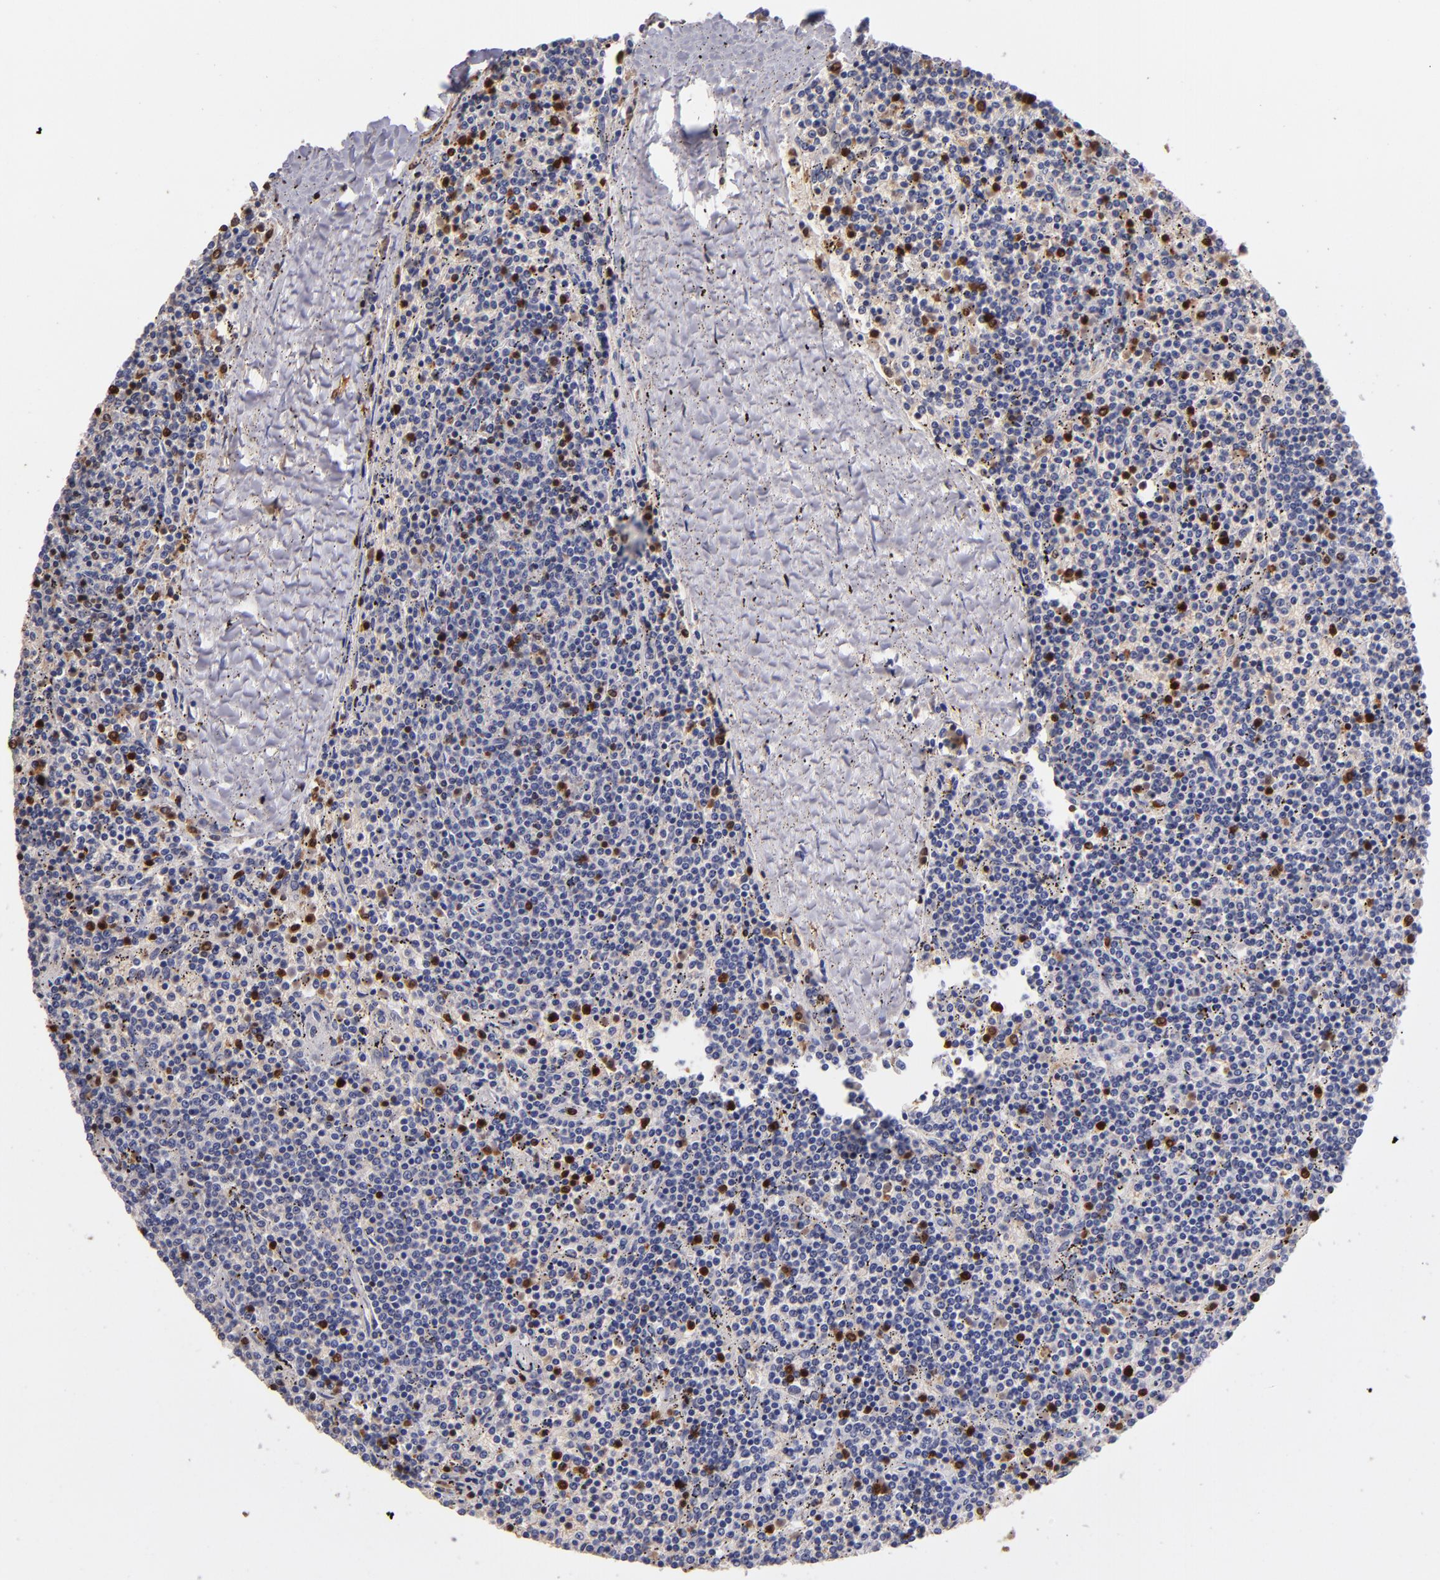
{"staining": {"intensity": "negative", "quantity": "none", "location": "none"}, "tissue": "lymphoma", "cell_type": "Tumor cells", "image_type": "cancer", "snomed": [{"axis": "morphology", "description": "Malignant lymphoma, non-Hodgkin's type, Low grade"}, {"axis": "topography", "description": "Spleen"}], "caption": "Immunohistochemical staining of lymphoma shows no significant staining in tumor cells. (DAB IHC with hematoxylin counter stain).", "gene": "S100A4", "patient": {"sex": "female", "age": 50}}